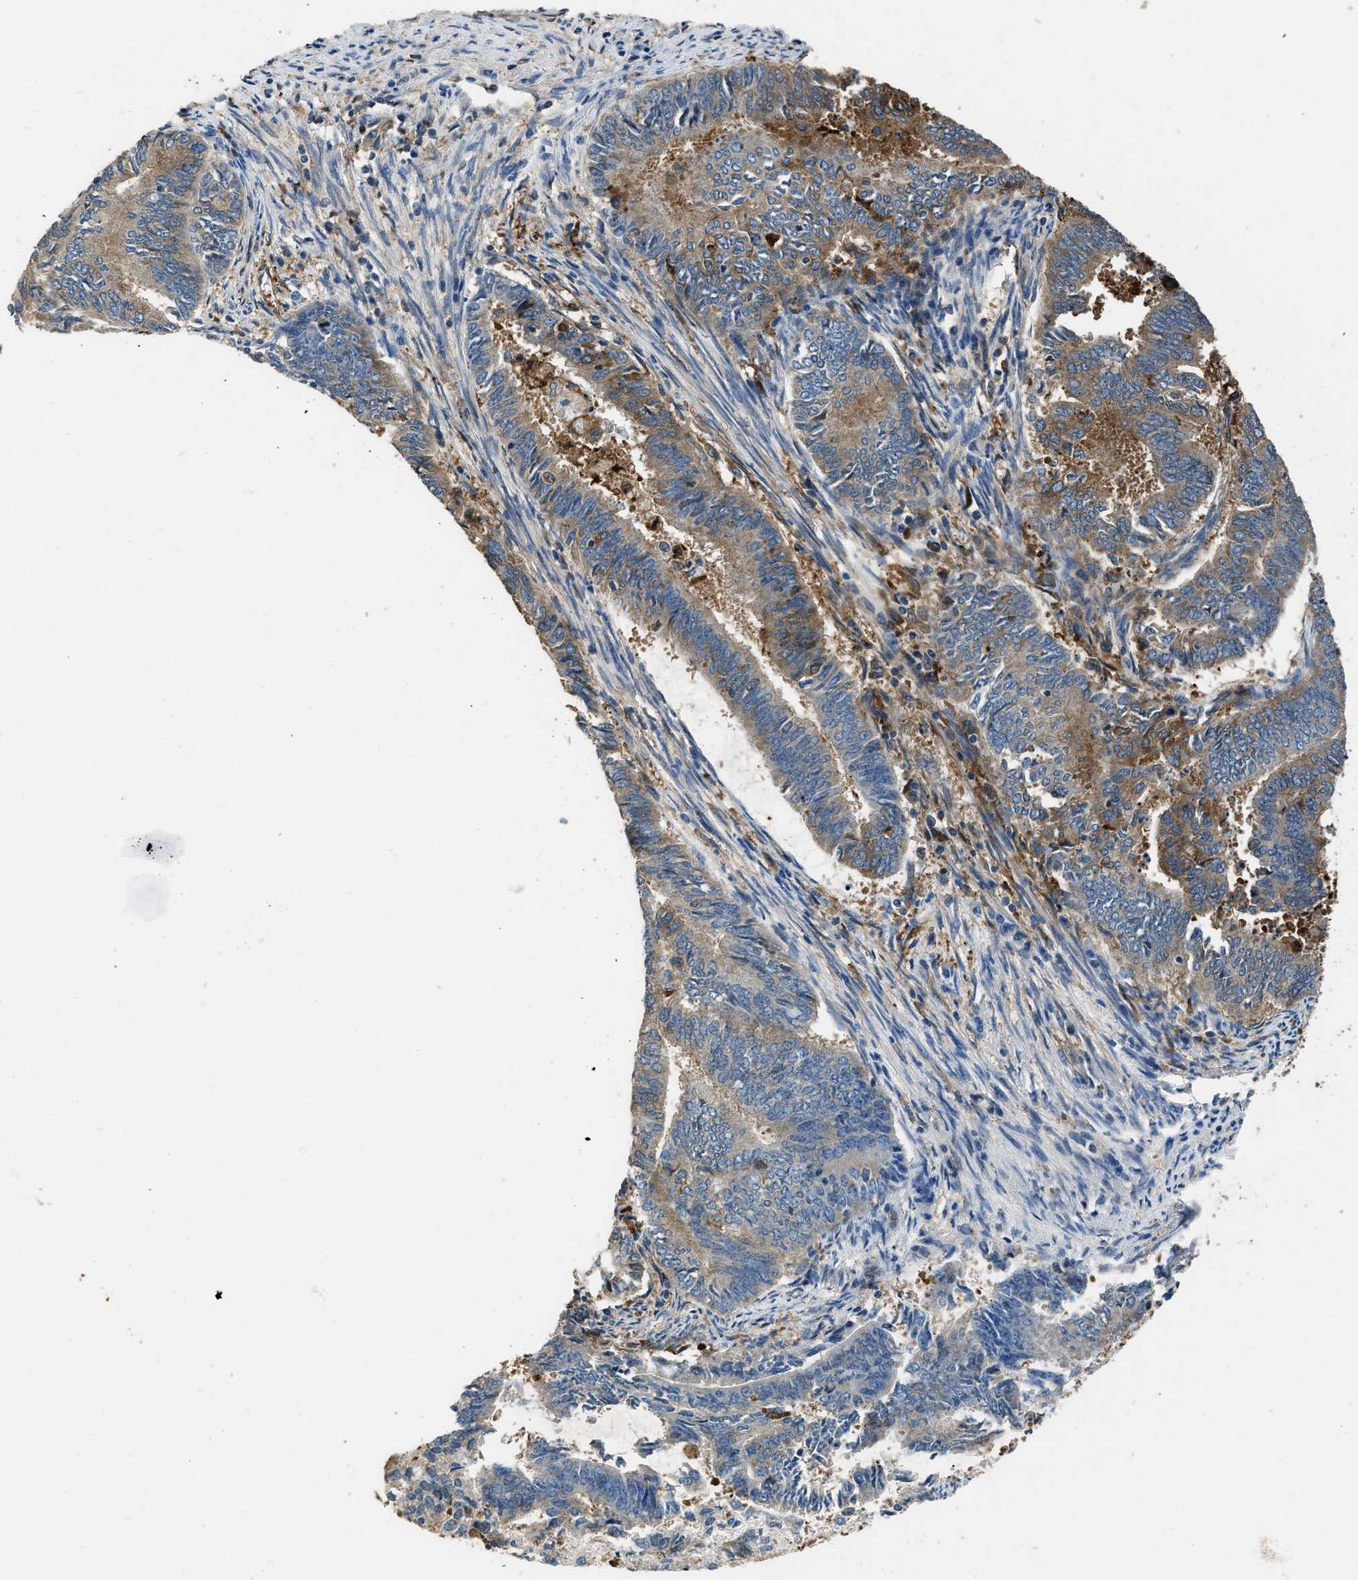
{"staining": {"intensity": "moderate", "quantity": ">75%", "location": "cytoplasmic/membranous"}, "tissue": "endometrial cancer", "cell_type": "Tumor cells", "image_type": "cancer", "snomed": [{"axis": "morphology", "description": "Adenocarcinoma, NOS"}, {"axis": "topography", "description": "Endometrium"}], "caption": "A brown stain shows moderate cytoplasmic/membranous expression of a protein in human endometrial cancer (adenocarcinoma) tumor cells.", "gene": "PKM", "patient": {"sex": "female", "age": 86}}